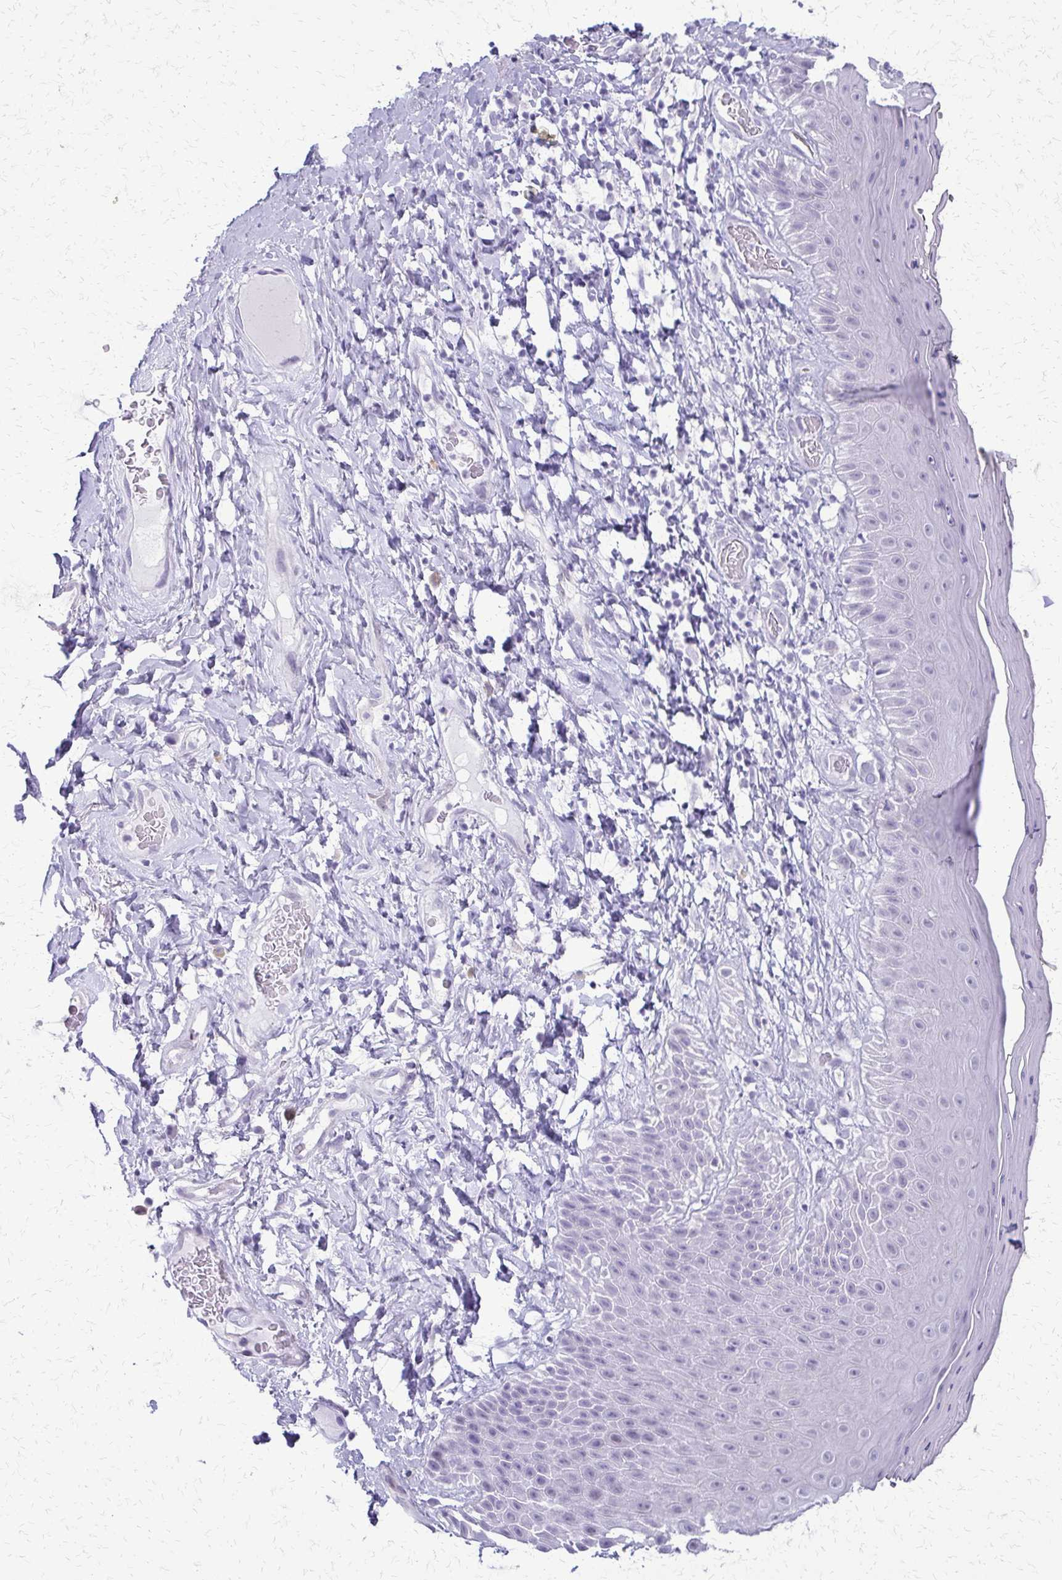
{"staining": {"intensity": "negative", "quantity": "none", "location": "none"}, "tissue": "skin", "cell_type": "Epidermal cells", "image_type": "normal", "snomed": [{"axis": "morphology", "description": "Normal tissue, NOS"}, {"axis": "topography", "description": "Anal"}], "caption": "IHC micrograph of normal skin: human skin stained with DAB demonstrates no significant protein positivity in epidermal cells. (DAB (3,3'-diaminobenzidine) IHC with hematoxylin counter stain).", "gene": "FAM162B", "patient": {"sex": "male", "age": 78}}